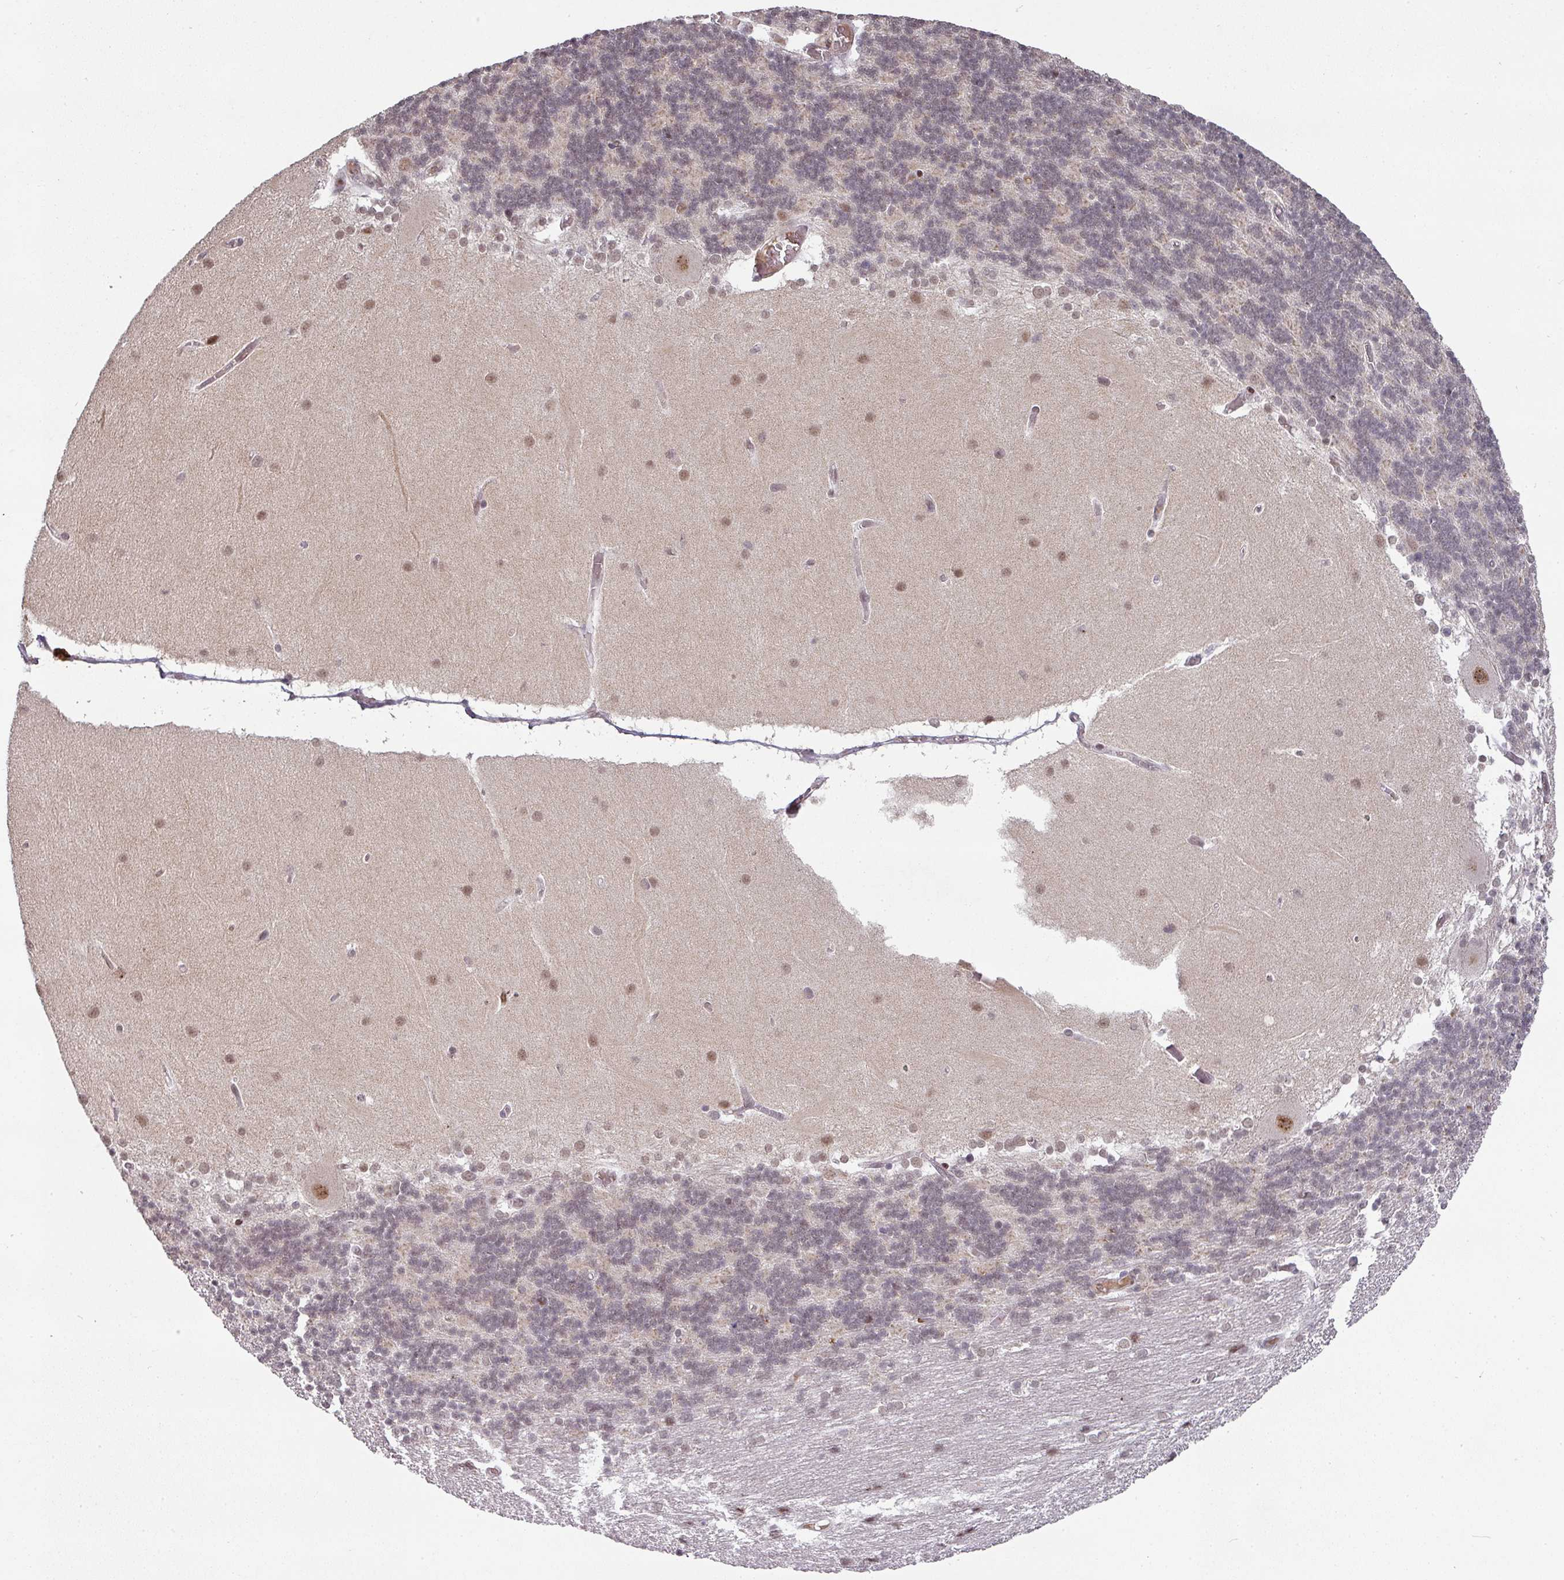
{"staining": {"intensity": "moderate", "quantity": "25%-75%", "location": "nuclear"}, "tissue": "cerebellum", "cell_type": "Cells in granular layer", "image_type": "normal", "snomed": [{"axis": "morphology", "description": "Normal tissue, NOS"}, {"axis": "topography", "description": "Cerebellum"}], "caption": "Protein expression analysis of unremarkable cerebellum shows moderate nuclear expression in approximately 25%-75% of cells in granular layer. The staining is performed using DAB (3,3'-diaminobenzidine) brown chromogen to label protein expression. The nuclei are counter-stained blue using hematoxylin.", "gene": "NEIL1", "patient": {"sex": "female", "age": 54}}